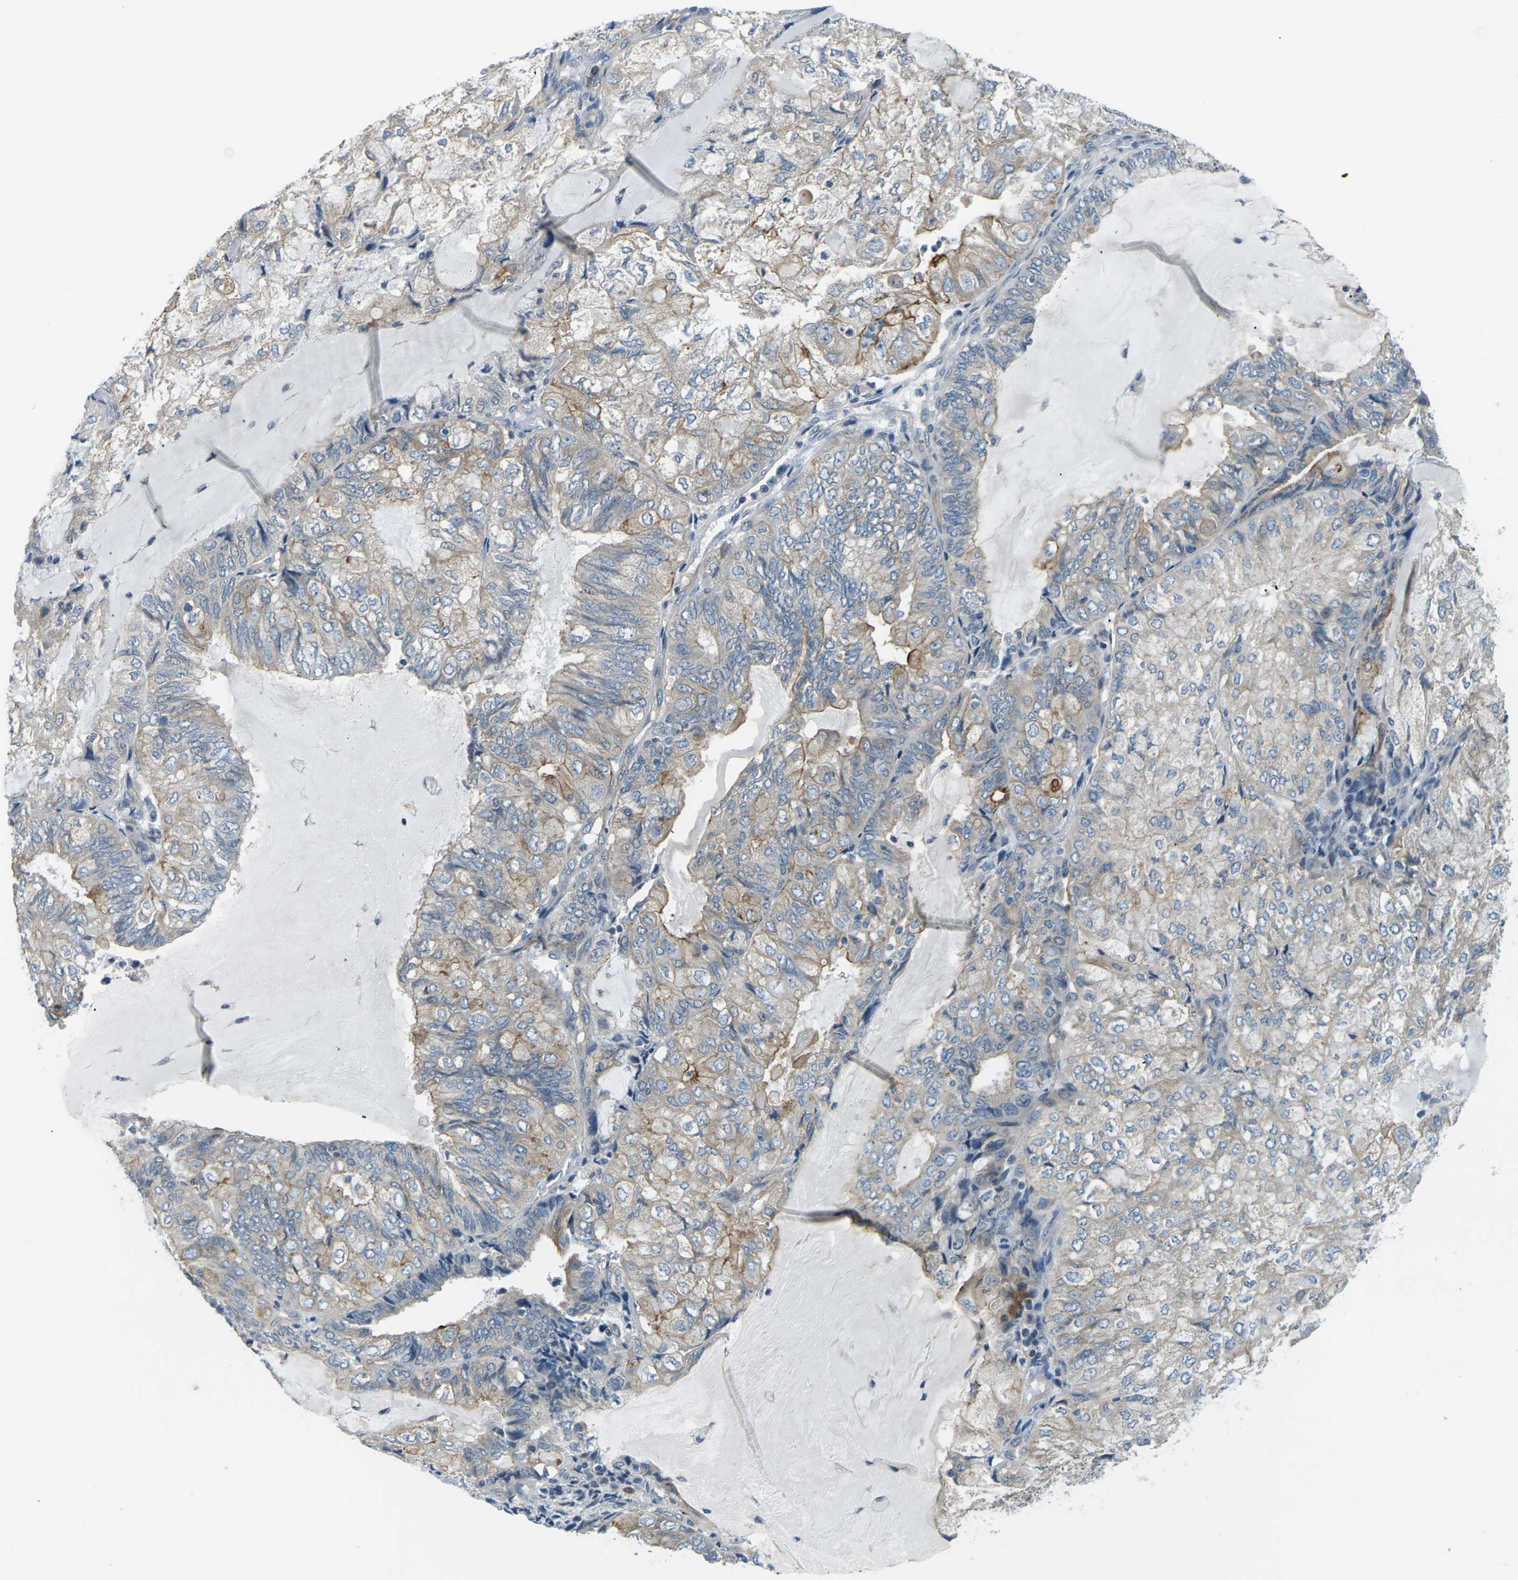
{"staining": {"intensity": "moderate", "quantity": "<25%", "location": "cytoplasmic/membranous"}, "tissue": "endometrial cancer", "cell_type": "Tumor cells", "image_type": "cancer", "snomed": [{"axis": "morphology", "description": "Adenocarcinoma, NOS"}, {"axis": "topography", "description": "Endometrium"}], "caption": "Tumor cells reveal low levels of moderate cytoplasmic/membranous staining in about <25% of cells in endometrial cancer (adenocarcinoma).", "gene": "SLC13A3", "patient": {"sex": "female", "age": 81}}